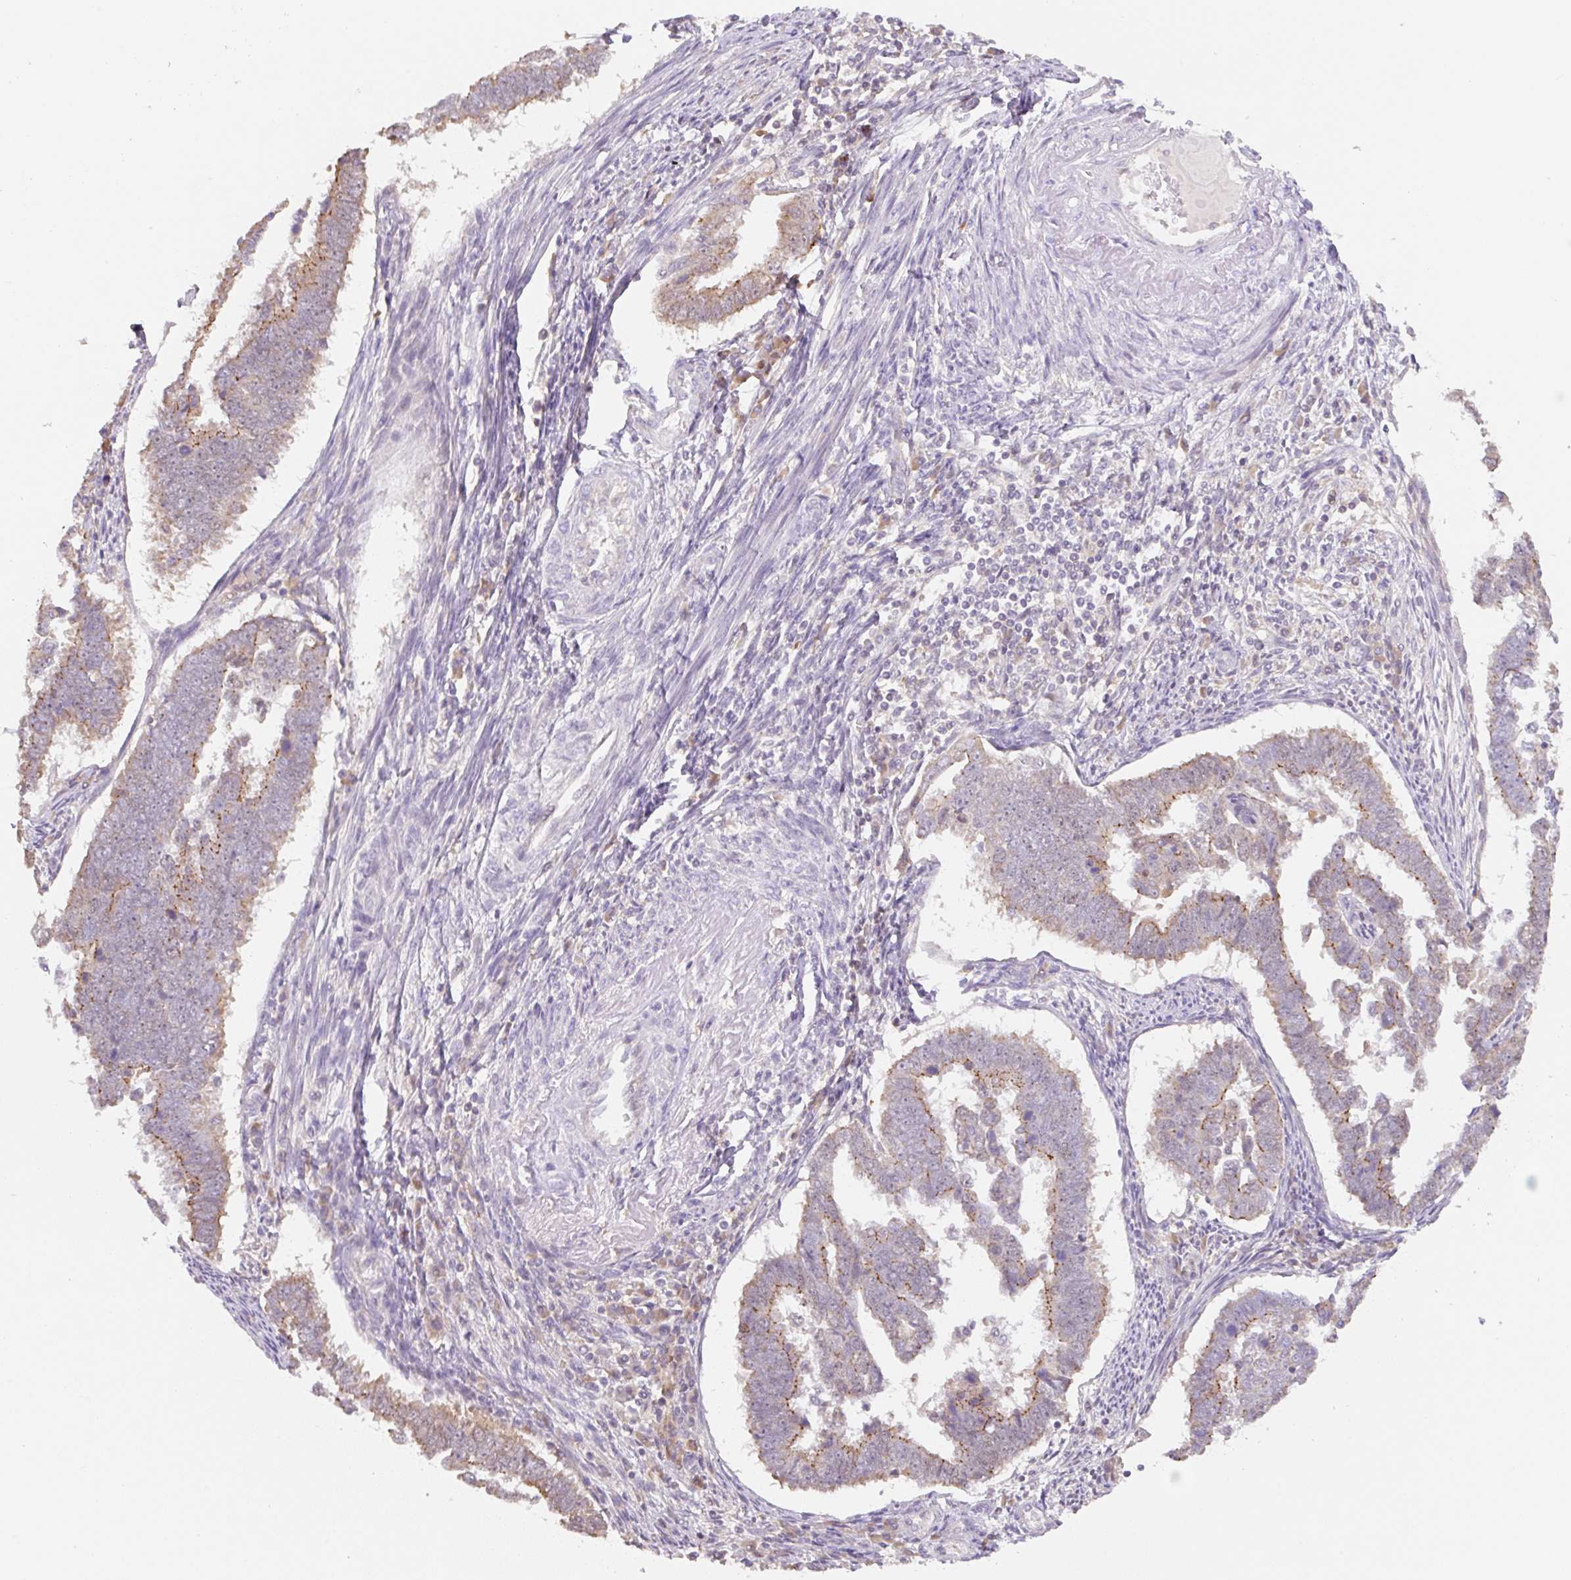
{"staining": {"intensity": "moderate", "quantity": "<25%", "location": "cytoplasmic/membranous"}, "tissue": "endometrial cancer", "cell_type": "Tumor cells", "image_type": "cancer", "snomed": [{"axis": "morphology", "description": "Adenocarcinoma, NOS"}, {"axis": "topography", "description": "Endometrium"}], "caption": "A low amount of moderate cytoplasmic/membranous staining is present in about <25% of tumor cells in endometrial adenocarcinoma tissue.", "gene": "MIA2", "patient": {"sex": "female", "age": 75}}